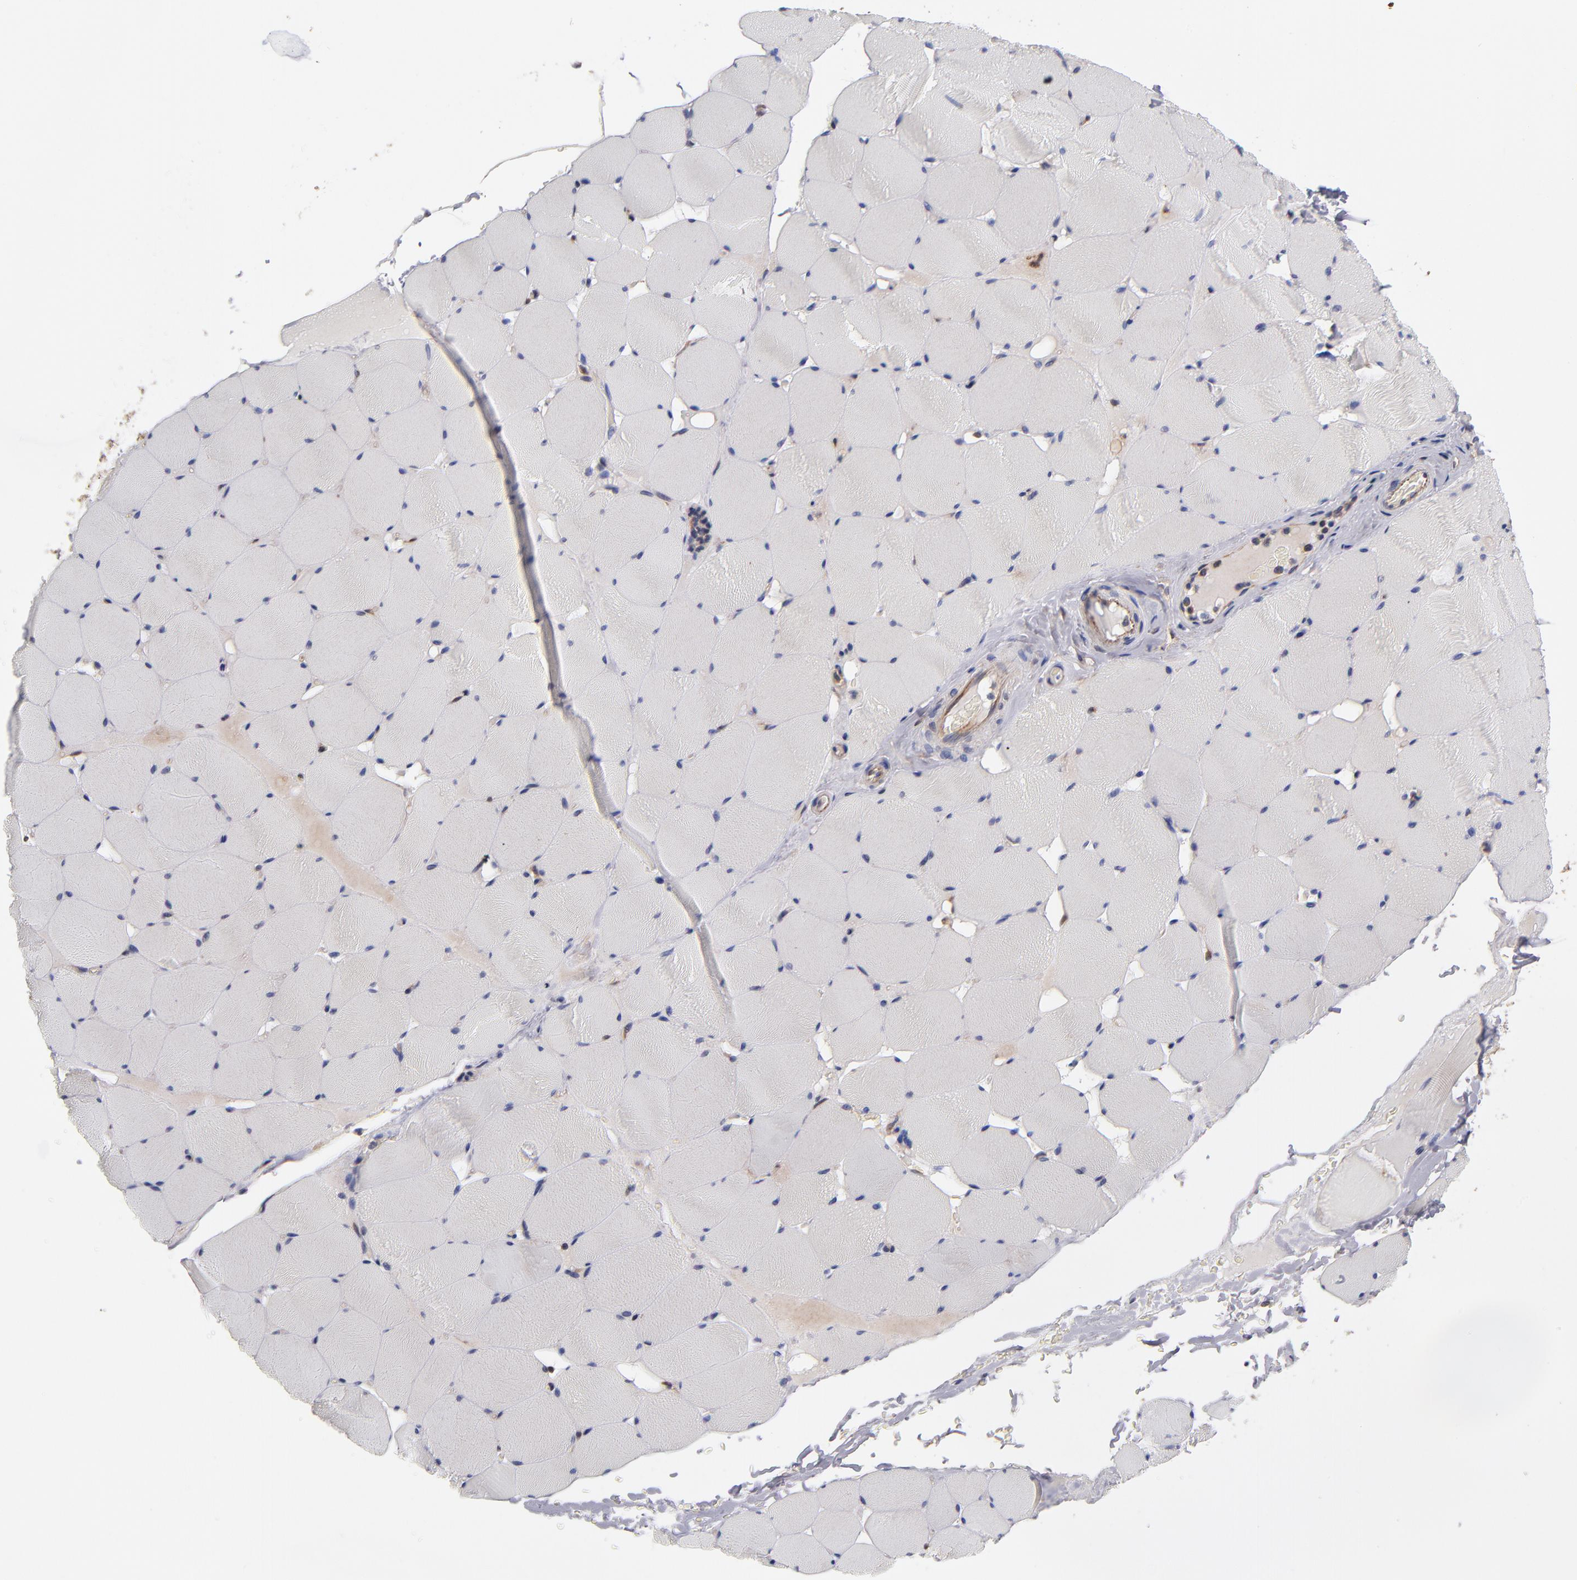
{"staining": {"intensity": "weak", "quantity": "<25%", "location": "cytoplasmic/membranous"}, "tissue": "skeletal muscle", "cell_type": "Myocytes", "image_type": "normal", "snomed": [{"axis": "morphology", "description": "Normal tissue, NOS"}, {"axis": "topography", "description": "Skeletal muscle"}], "caption": "Immunohistochemistry (IHC) photomicrograph of benign human skeletal muscle stained for a protein (brown), which exhibits no positivity in myocytes. Nuclei are stained in blue.", "gene": "GMFB", "patient": {"sex": "male", "age": 62}}